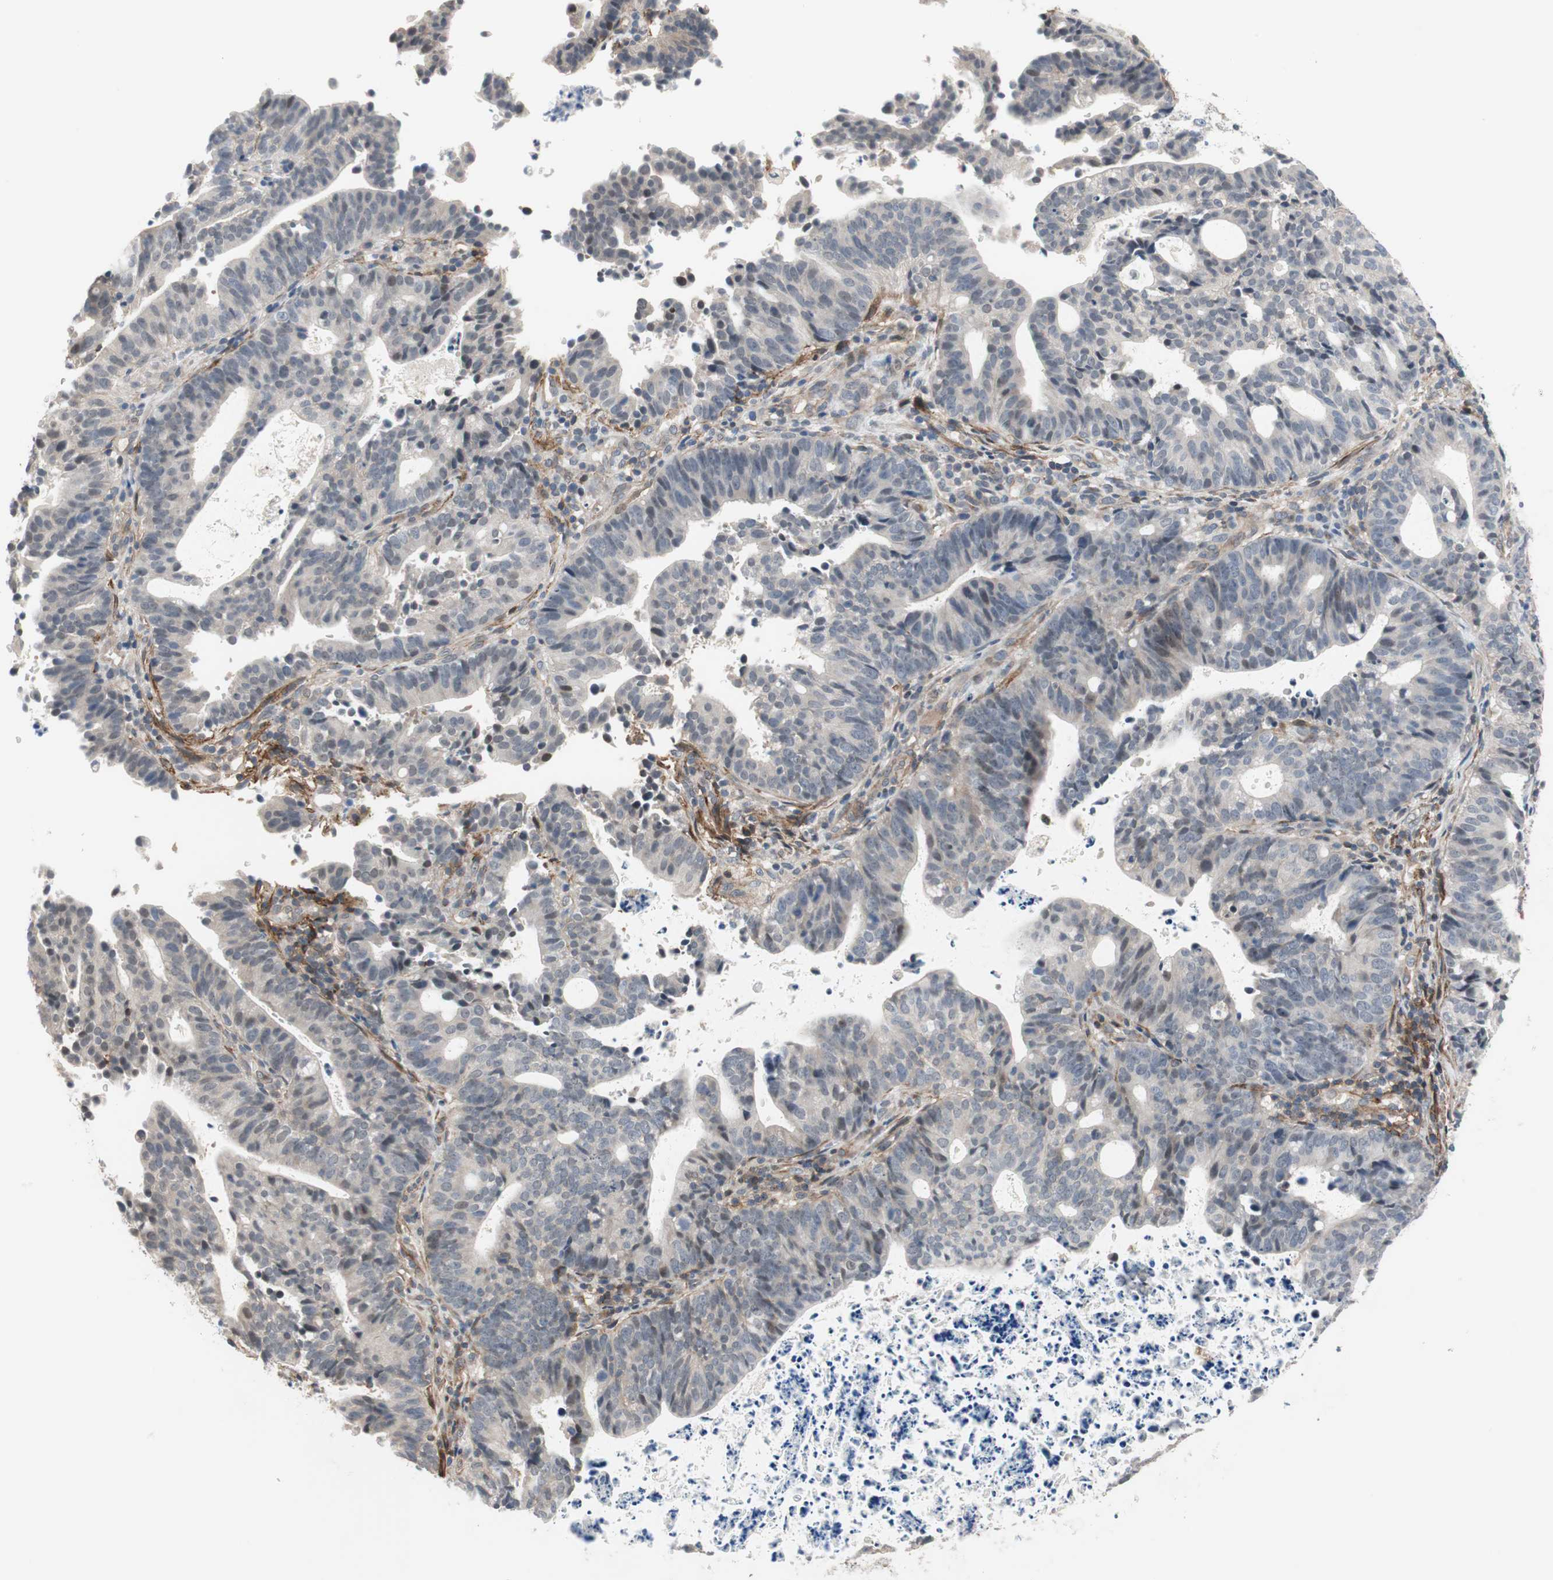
{"staining": {"intensity": "weak", "quantity": "<25%", "location": "nuclear"}, "tissue": "endometrial cancer", "cell_type": "Tumor cells", "image_type": "cancer", "snomed": [{"axis": "morphology", "description": "Adenocarcinoma, NOS"}, {"axis": "topography", "description": "Uterus"}], "caption": "The image shows no significant expression in tumor cells of endometrial cancer. The staining is performed using DAB brown chromogen with nuclei counter-stained in using hematoxylin.", "gene": "GRHL1", "patient": {"sex": "female", "age": 83}}